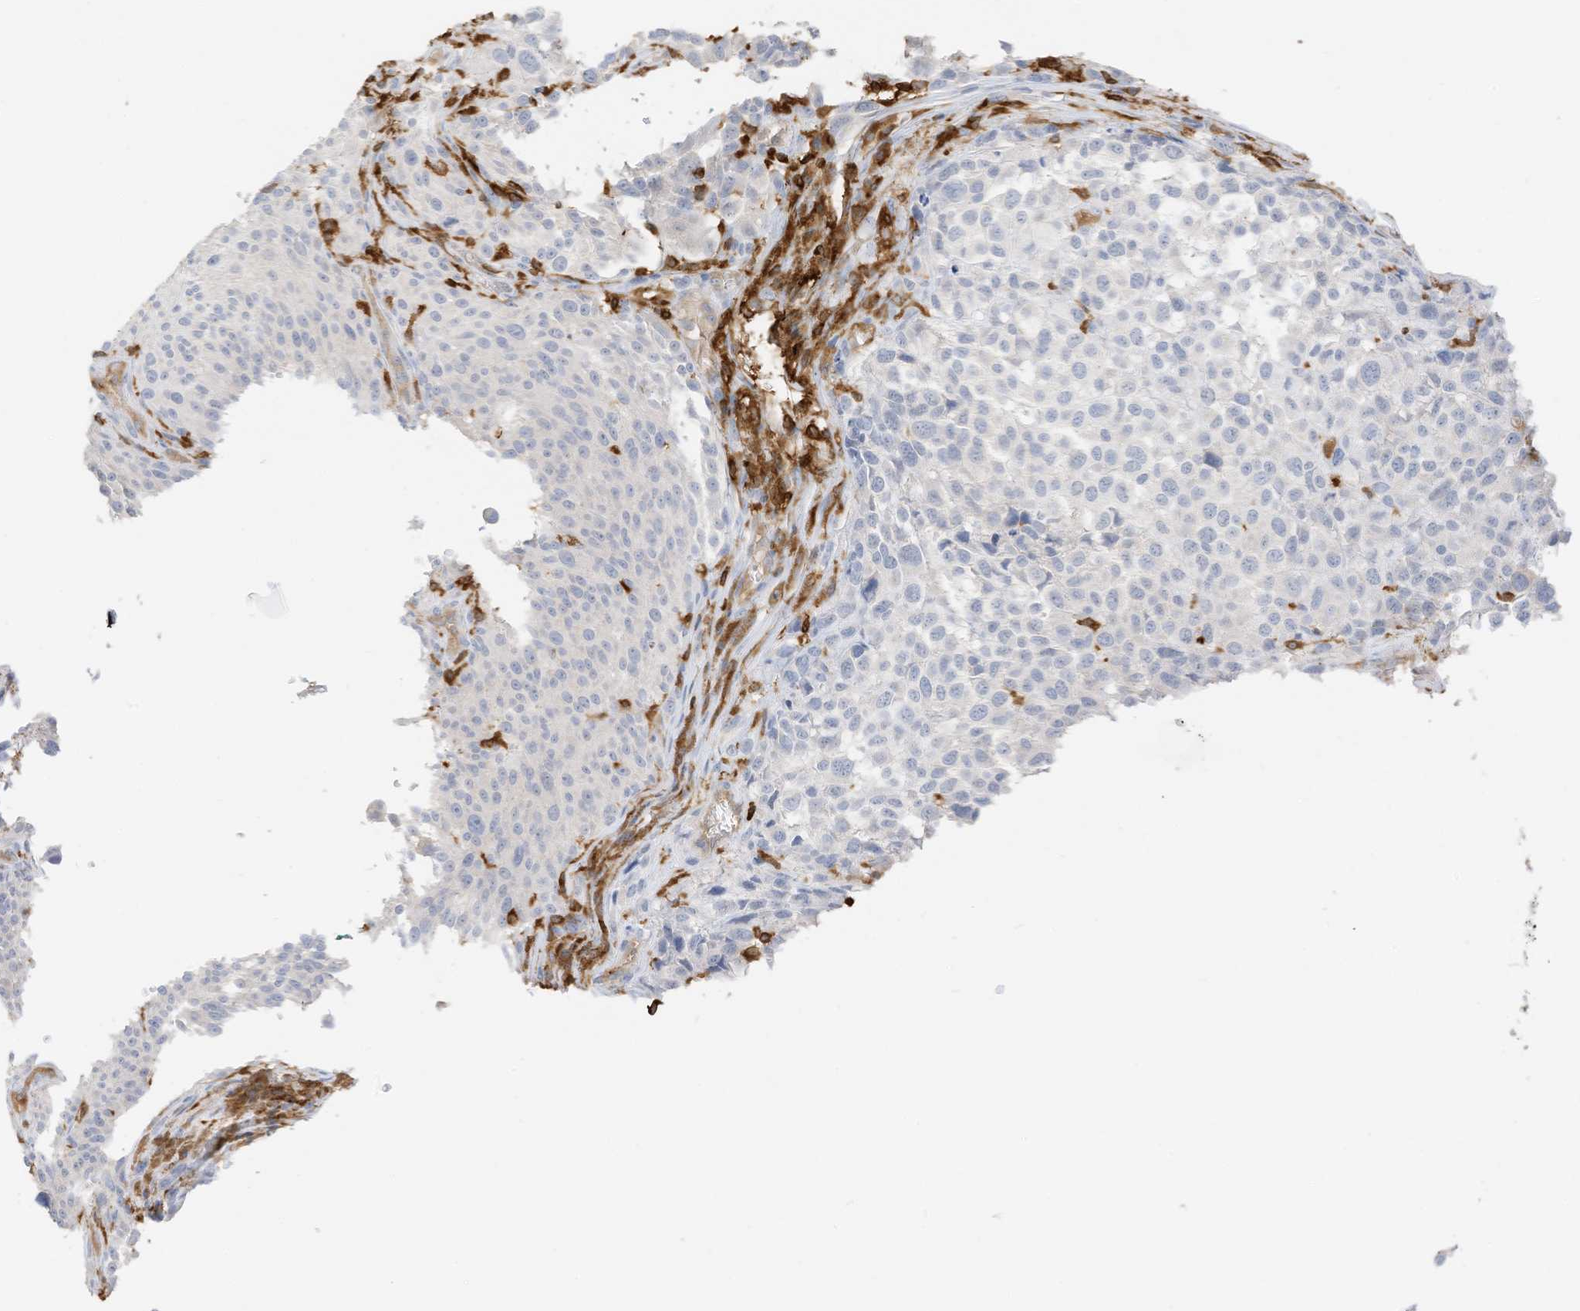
{"staining": {"intensity": "negative", "quantity": "none", "location": "none"}, "tissue": "melanoma", "cell_type": "Tumor cells", "image_type": "cancer", "snomed": [{"axis": "morphology", "description": "Malignant melanoma, NOS"}, {"axis": "topography", "description": "Skin"}], "caption": "Immunohistochemical staining of malignant melanoma exhibits no significant staining in tumor cells. (Immunohistochemistry (ihc), brightfield microscopy, high magnification).", "gene": "ARHGAP25", "patient": {"sex": "male", "age": 53}}